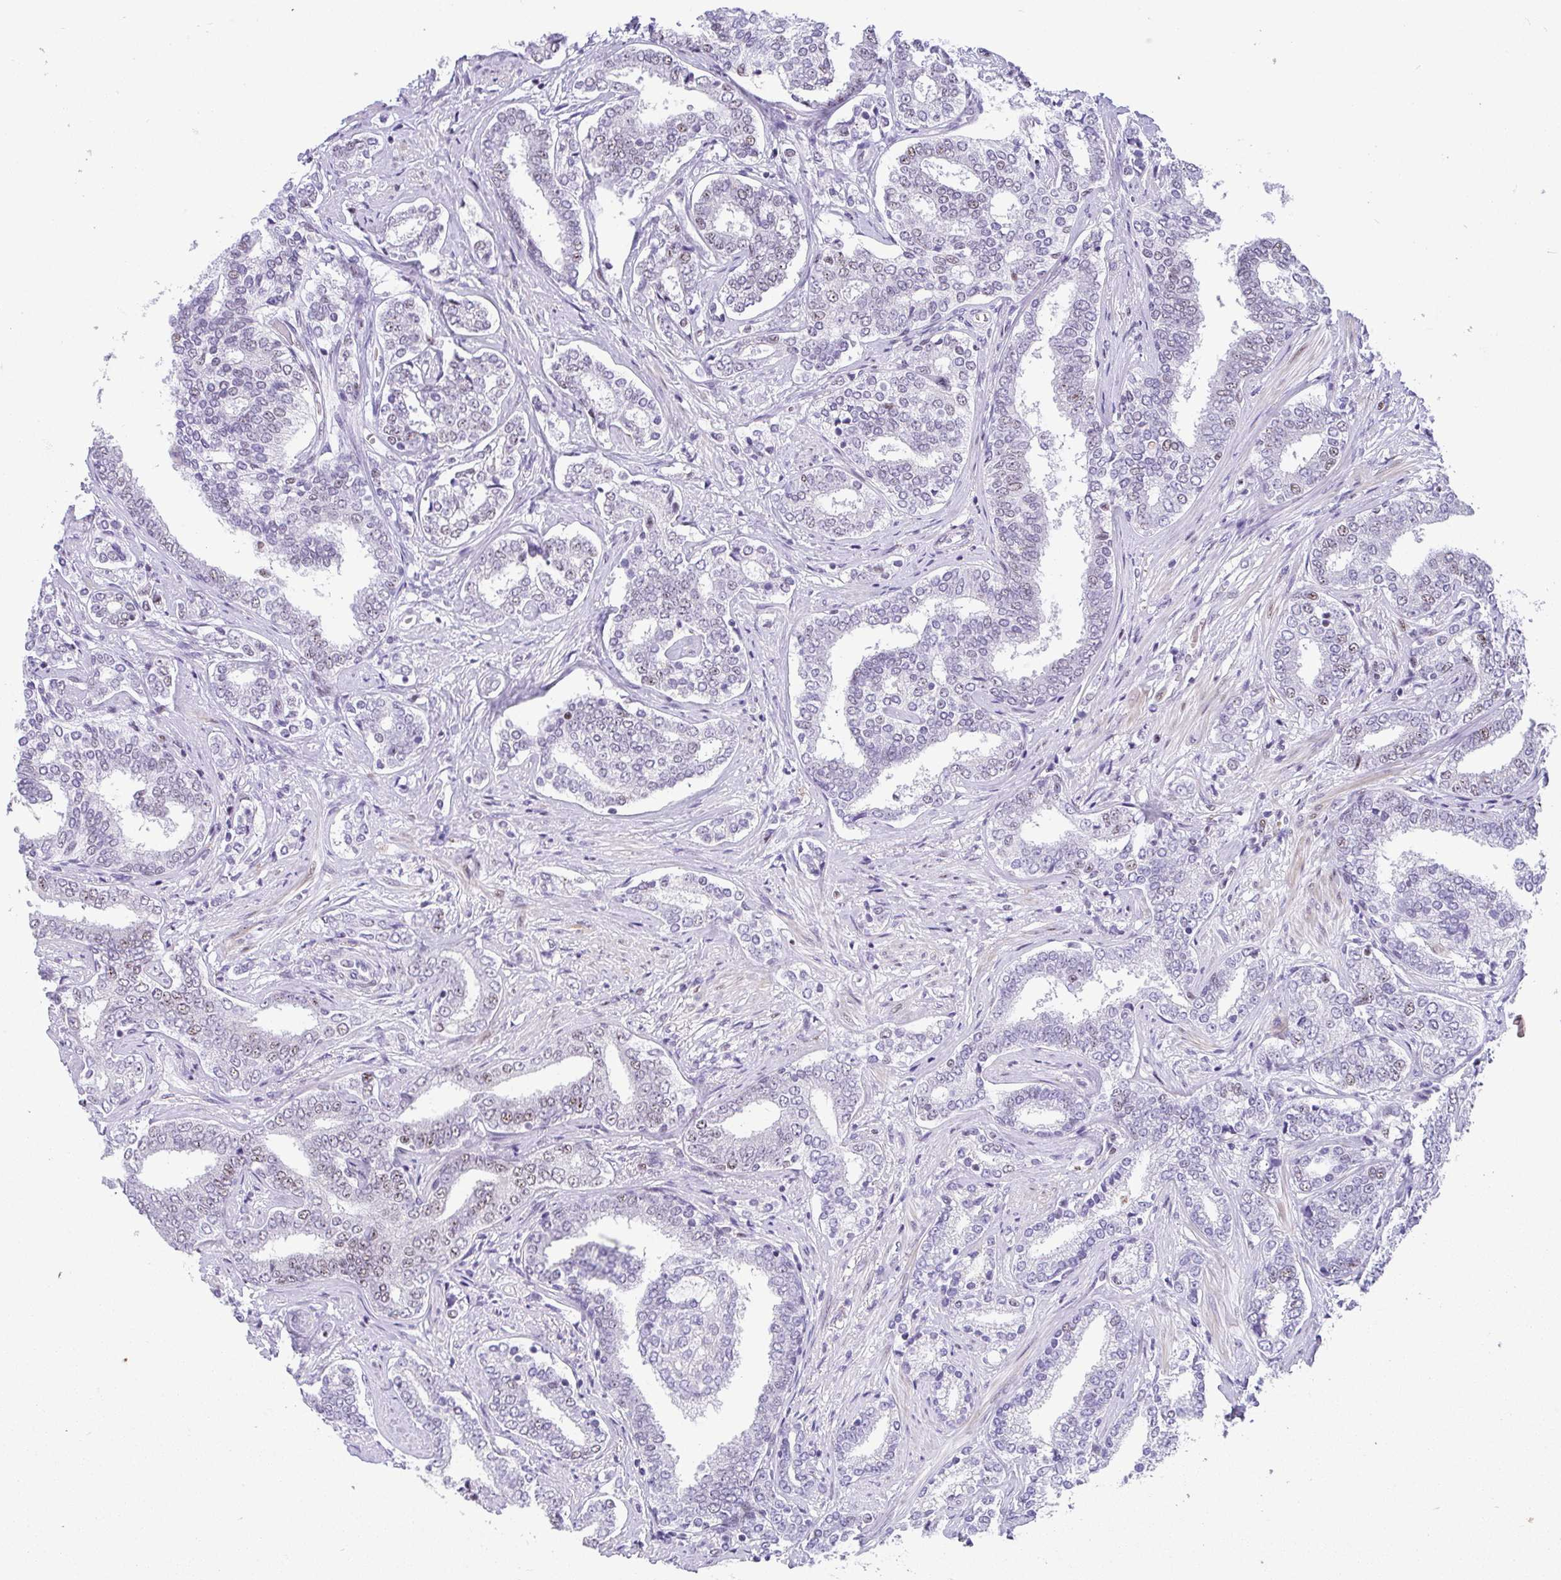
{"staining": {"intensity": "moderate", "quantity": "25%-75%", "location": "nuclear"}, "tissue": "prostate cancer", "cell_type": "Tumor cells", "image_type": "cancer", "snomed": [{"axis": "morphology", "description": "Adenocarcinoma, High grade"}, {"axis": "topography", "description": "Prostate"}], "caption": "High-magnification brightfield microscopy of prostate cancer (adenocarcinoma (high-grade)) stained with DAB (brown) and counterstained with hematoxylin (blue). tumor cells exhibit moderate nuclear staining is appreciated in about25%-75% of cells. (DAB (3,3'-diaminobenzidine) IHC with brightfield microscopy, high magnification).", "gene": "NR1D2", "patient": {"sex": "male", "age": 72}}